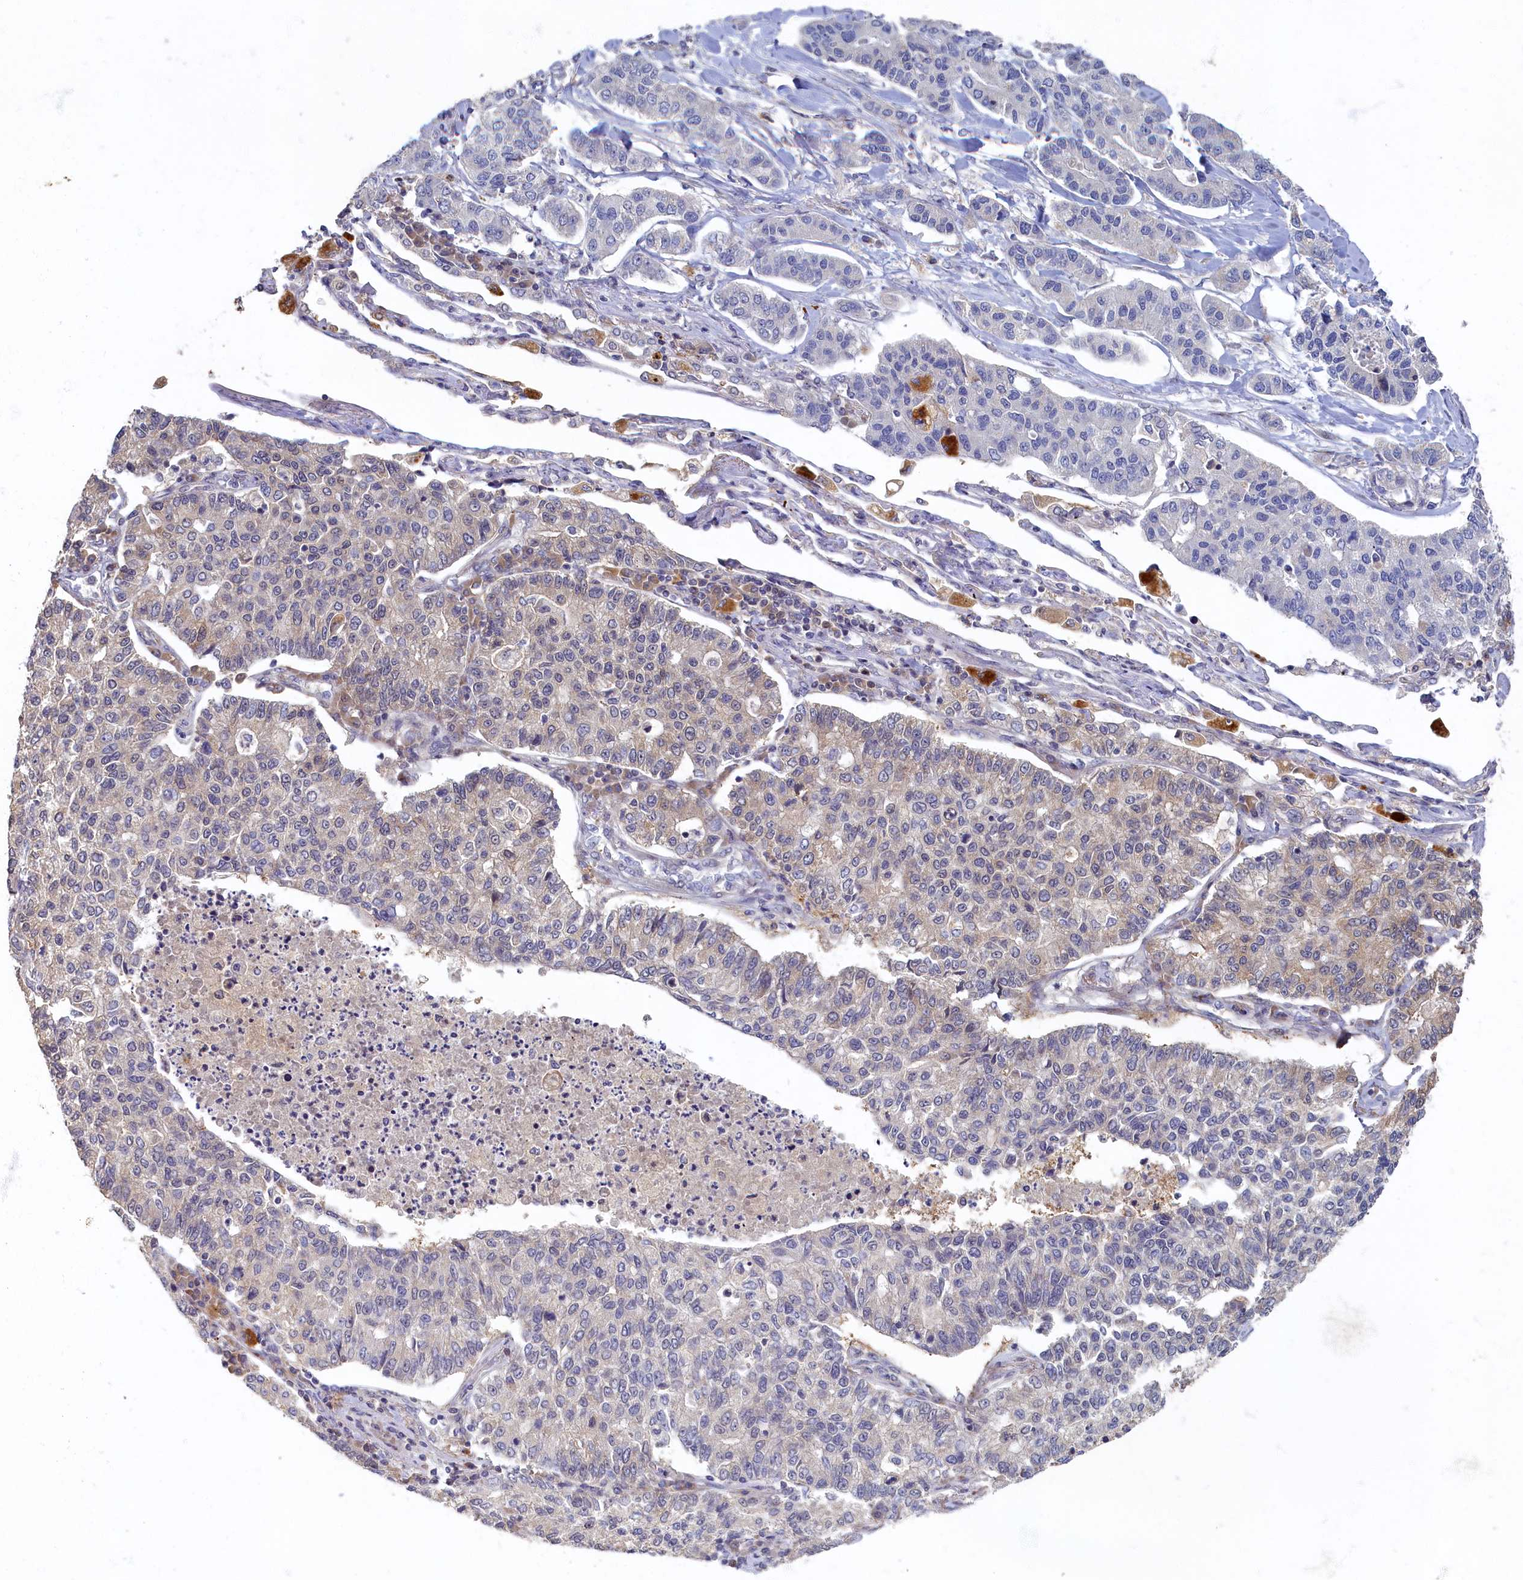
{"staining": {"intensity": "negative", "quantity": "none", "location": "none"}, "tissue": "lung cancer", "cell_type": "Tumor cells", "image_type": "cancer", "snomed": [{"axis": "morphology", "description": "Adenocarcinoma, NOS"}, {"axis": "topography", "description": "Lung"}], "caption": "Image shows no significant protein expression in tumor cells of lung adenocarcinoma.", "gene": "HUNK", "patient": {"sex": "male", "age": 49}}